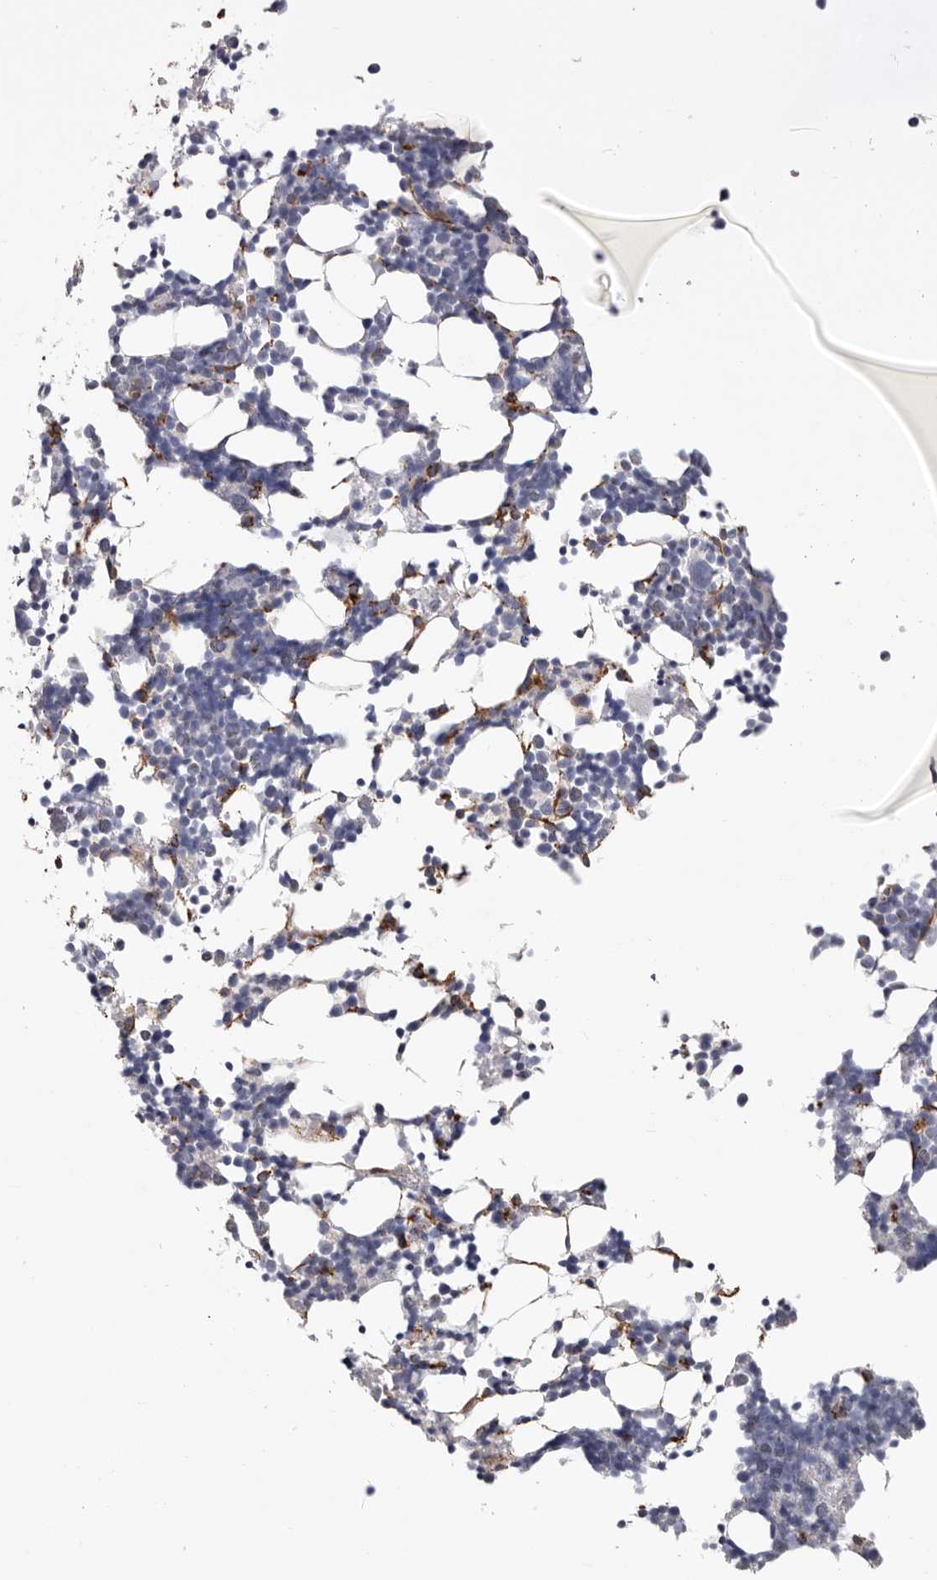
{"staining": {"intensity": "moderate", "quantity": "<25%", "location": "cytoplasmic/membranous"}, "tissue": "bone marrow", "cell_type": "Hematopoietic cells", "image_type": "normal", "snomed": [{"axis": "morphology", "description": "Normal tissue, NOS"}, {"axis": "morphology", "description": "Inflammation, NOS"}, {"axis": "topography", "description": "Bone marrow"}], "caption": "Immunohistochemistry image of normal human bone marrow stained for a protein (brown), which reveals low levels of moderate cytoplasmic/membranous staining in about <25% of hematopoietic cells.", "gene": "SEMA3E", "patient": {"sex": "male", "age": 21}}